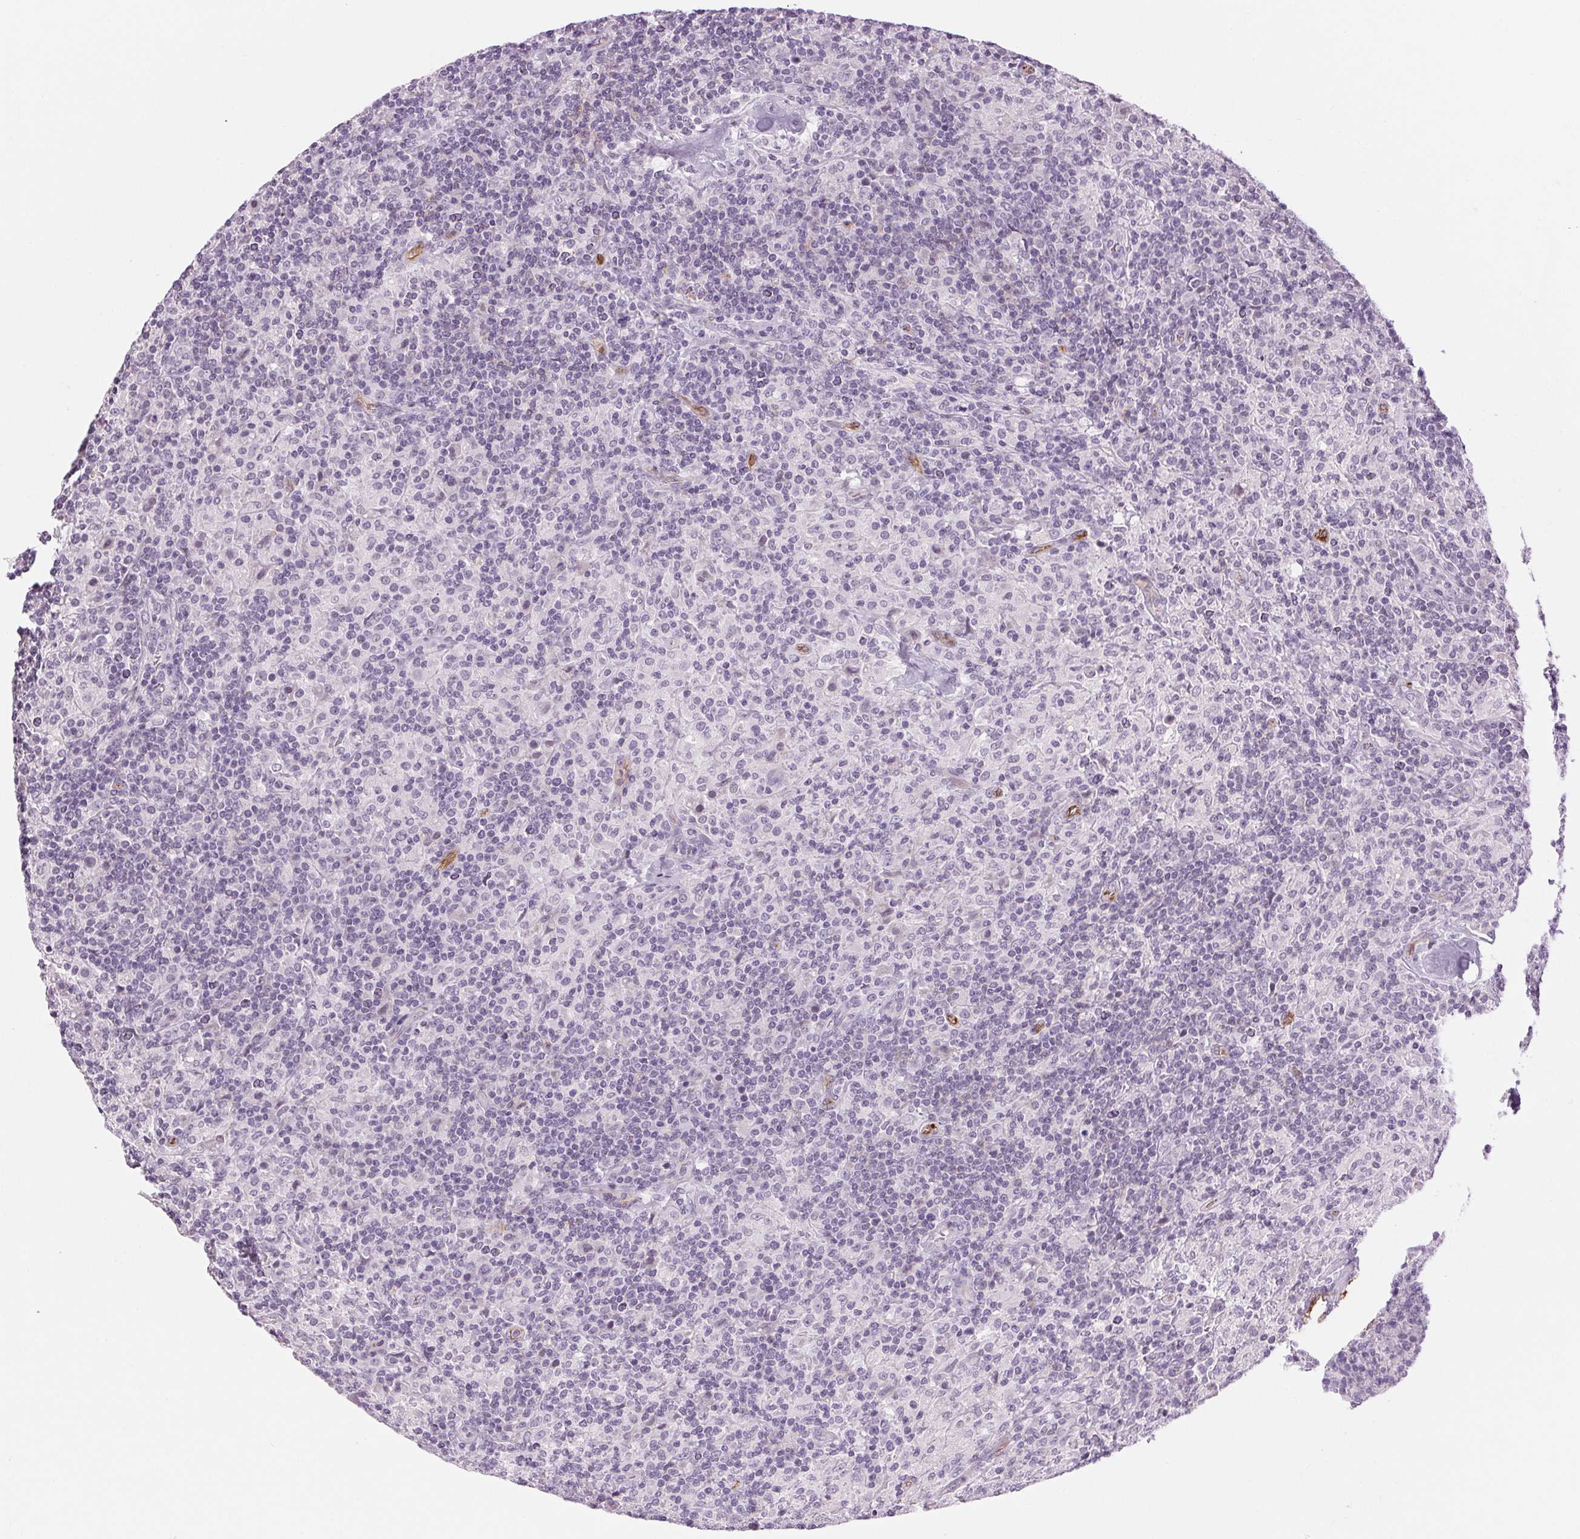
{"staining": {"intensity": "negative", "quantity": "none", "location": "none"}, "tissue": "lymphoma", "cell_type": "Tumor cells", "image_type": "cancer", "snomed": [{"axis": "morphology", "description": "Hodgkin's disease, NOS"}, {"axis": "topography", "description": "Lymph node"}], "caption": "Human lymphoma stained for a protein using immunohistochemistry (IHC) reveals no expression in tumor cells.", "gene": "AIF1L", "patient": {"sex": "male", "age": 70}}